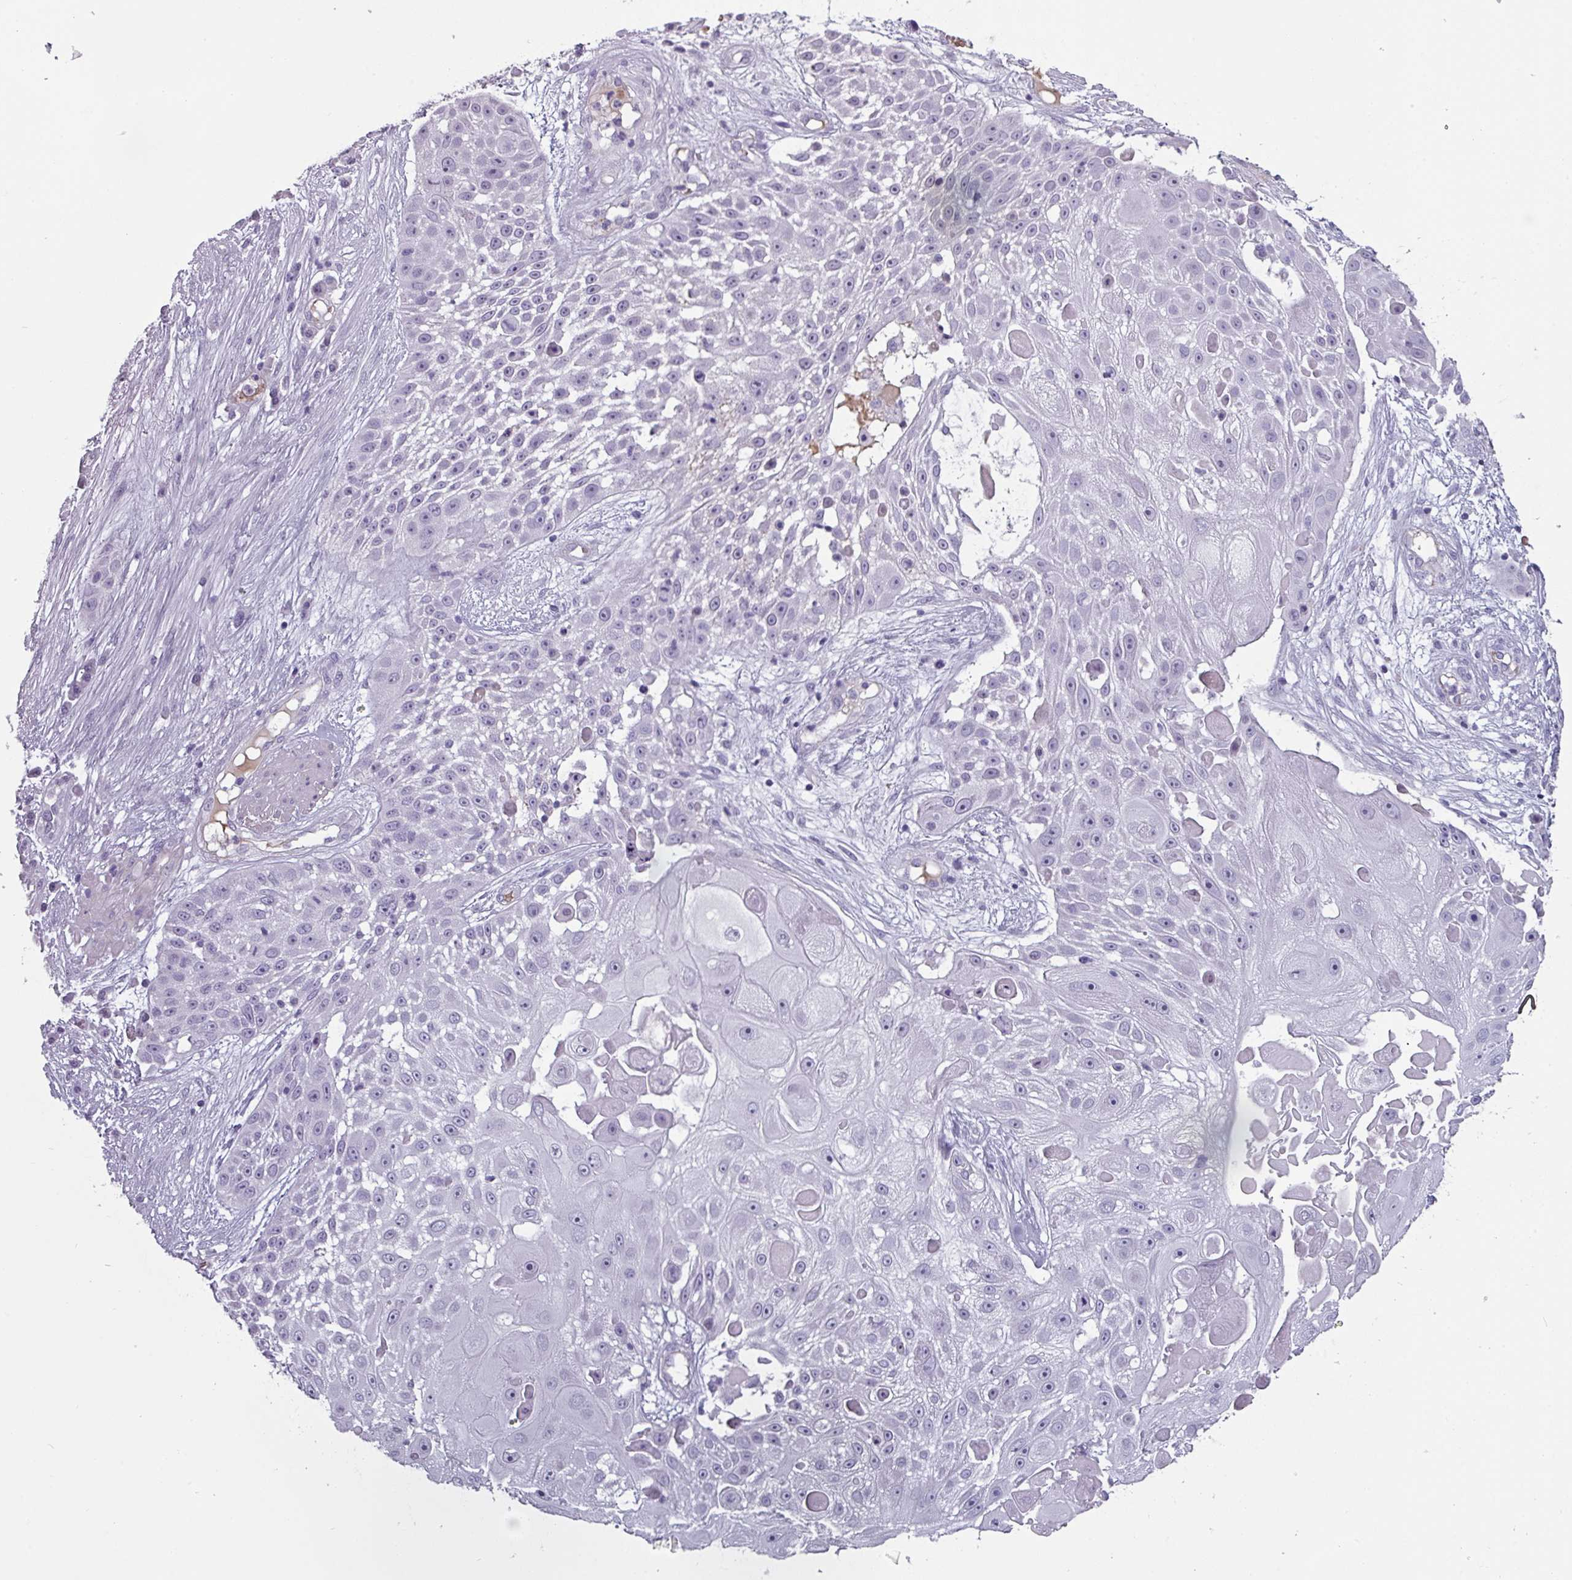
{"staining": {"intensity": "negative", "quantity": "none", "location": "none"}, "tissue": "skin cancer", "cell_type": "Tumor cells", "image_type": "cancer", "snomed": [{"axis": "morphology", "description": "Squamous cell carcinoma, NOS"}, {"axis": "topography", "description": "Skin"}], "caption": "Immunohistochemistry image of squamous cell carcinoma (skin) stained for a protein (brown), which displays no positivity in tumor cells. (DAB immunohistochemistry (IHC), high magnification).", "gene": "AREL1", "patient": {"sex": "female", "age": 86}}